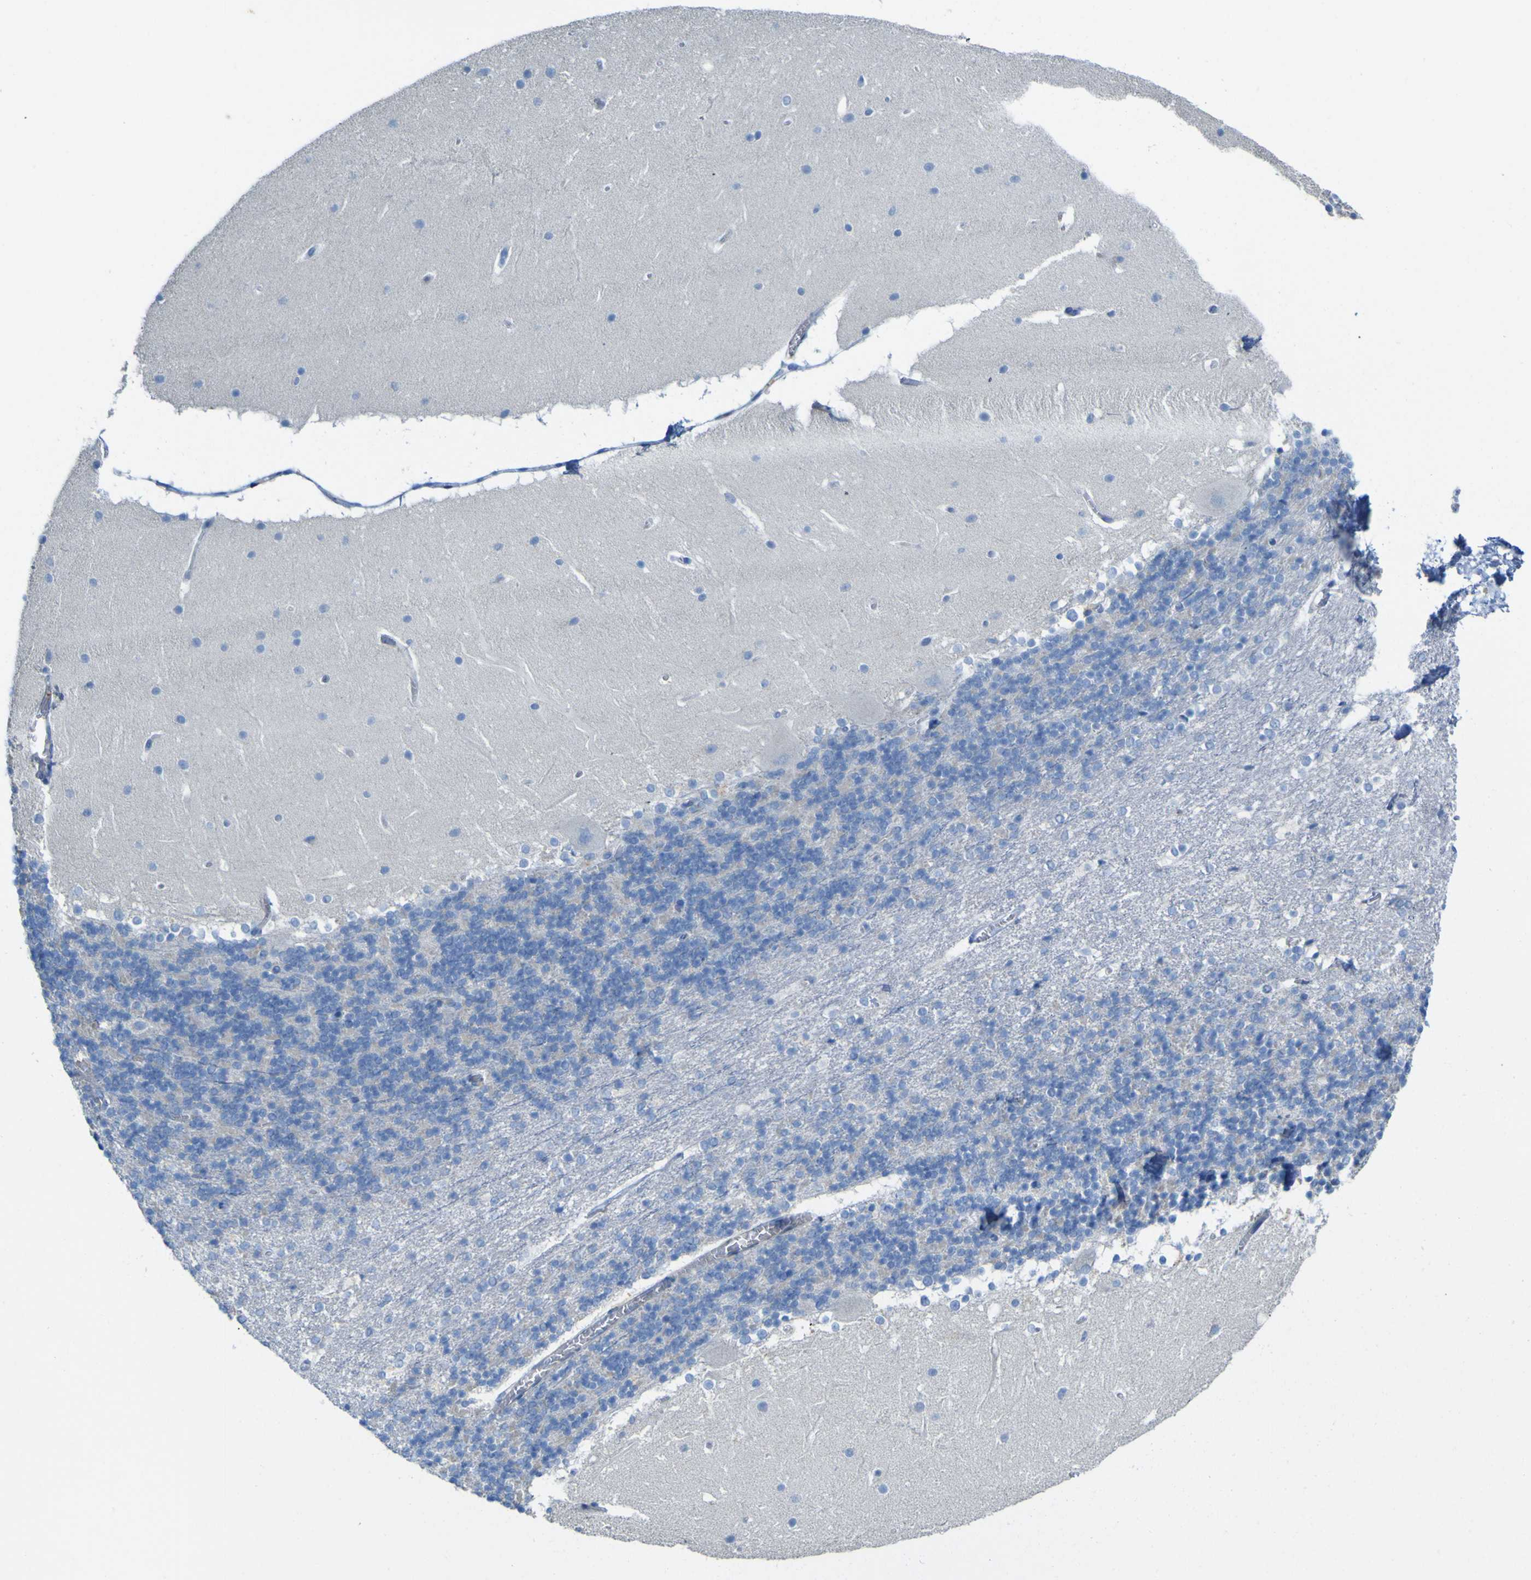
{"staining": {"intensity": "negative", "quantity": "none", "location": "none"}, "tissue": "cerebellum", "cell_type": "Cells in granular layer", "image_type": "normal", "snomed": [{"axis": "morphology", "description": "Normal tissue, NOS"}, {"axis": "topography", "description": "Cerebellum"}], "caption": "Cells in granular layer are negative for brown protein staining in unremarkable cerebellum. (Immunohistochemistry, brightfield microscopy, high magnification).", "gene": "CD93", "patient": {"sex": "female", "age": 19}}